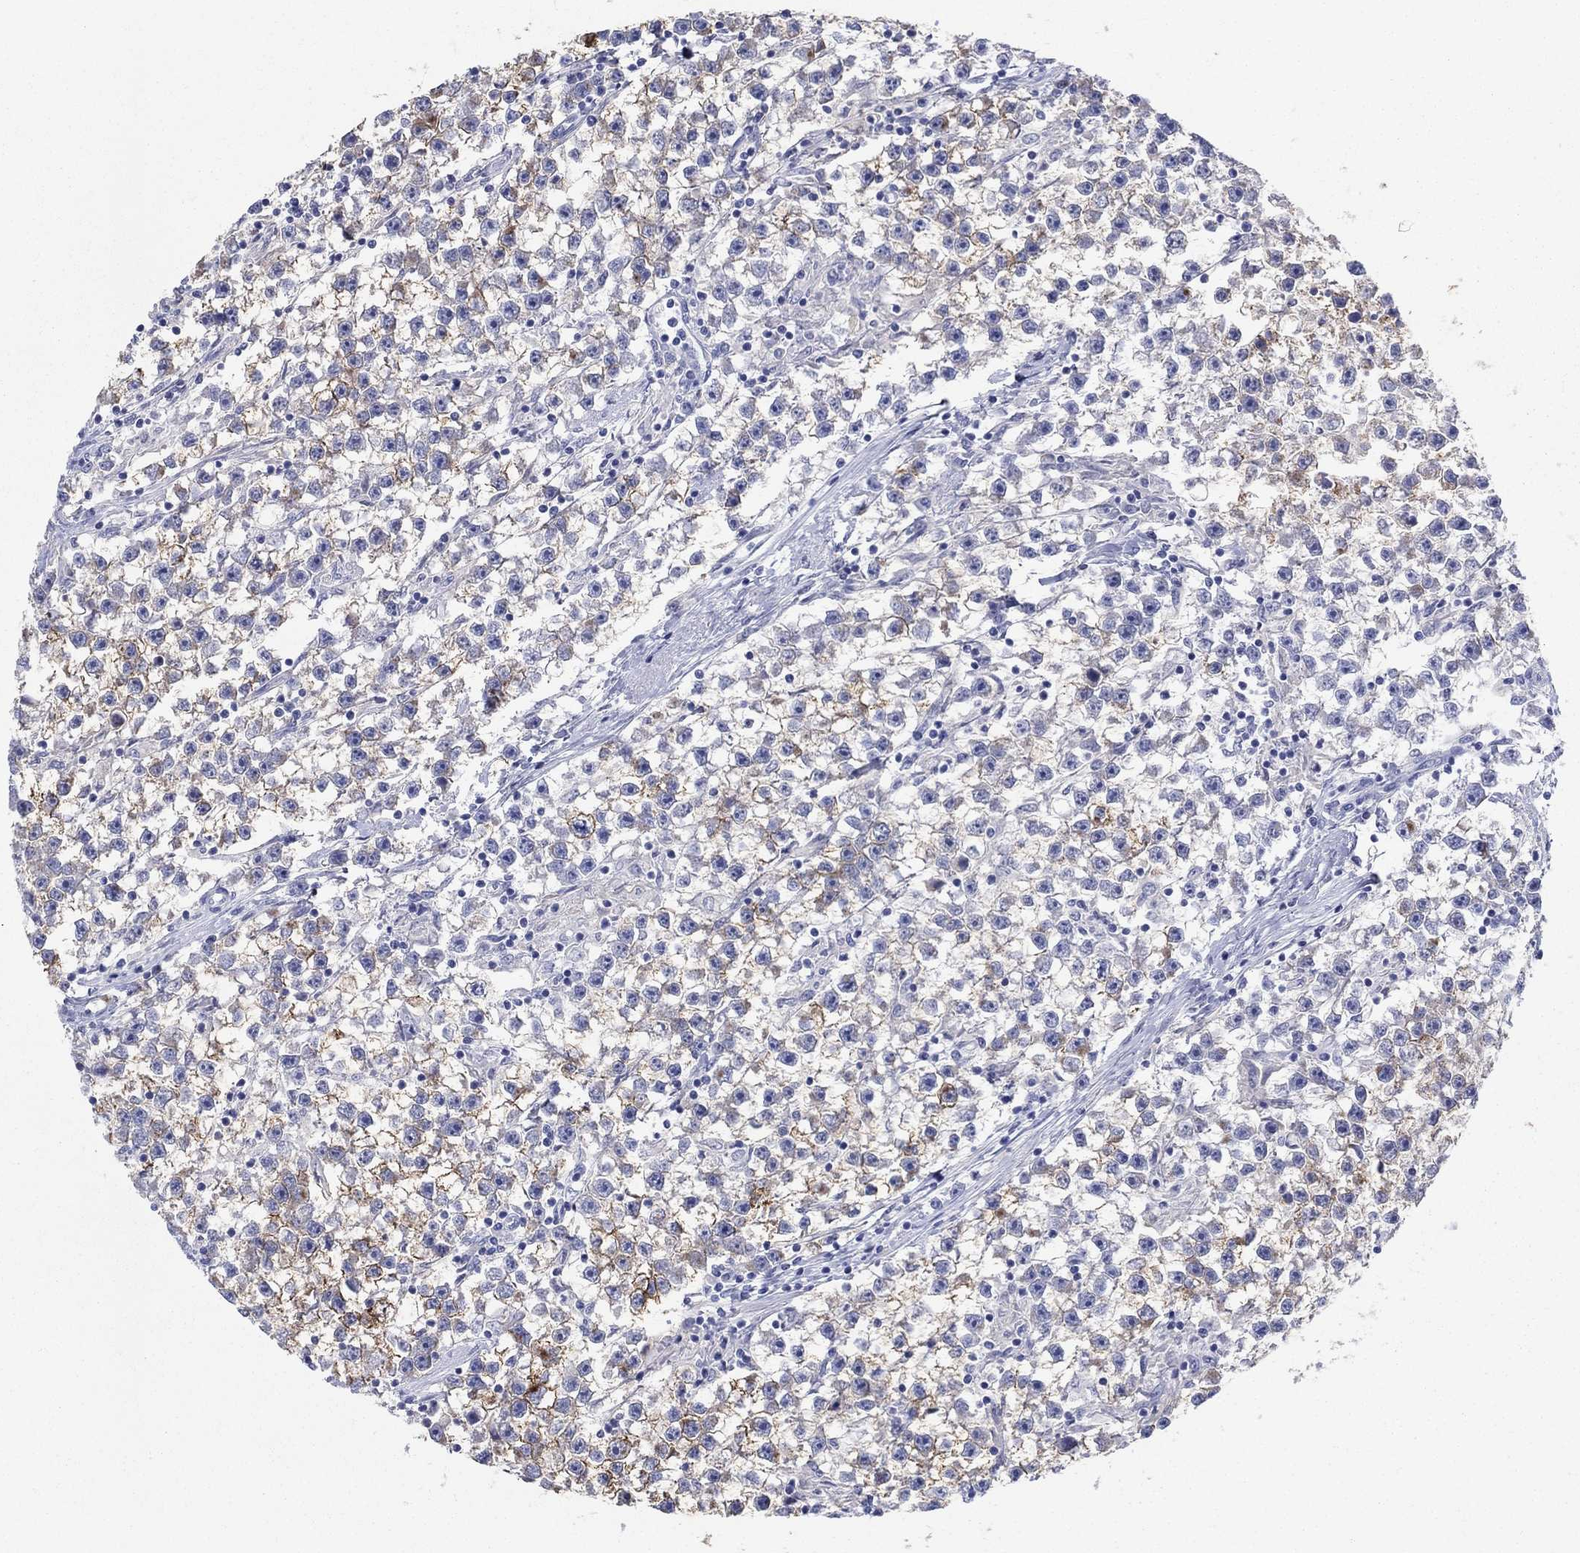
{"staining": {"intensity": "strong", "quantity": "<25%", "location": "cytoplasmic/membranous"}, "tissue": "testis cancer", "cell_type": "Tumor cells", "image_type": "cancer", "snomed": [{"axis": "morphology", "description": "Seminoma, NOS"}, {"axis": "topography", "description": "Testis"}], "caption": "Brown immunohistochemical staining in seminoma (testis) shows strong cytoplasmic/membranous positivity in about <25% of tumor cells.", "gene": "ERICH3", "patient": {"sex": "male", "age": 59}}